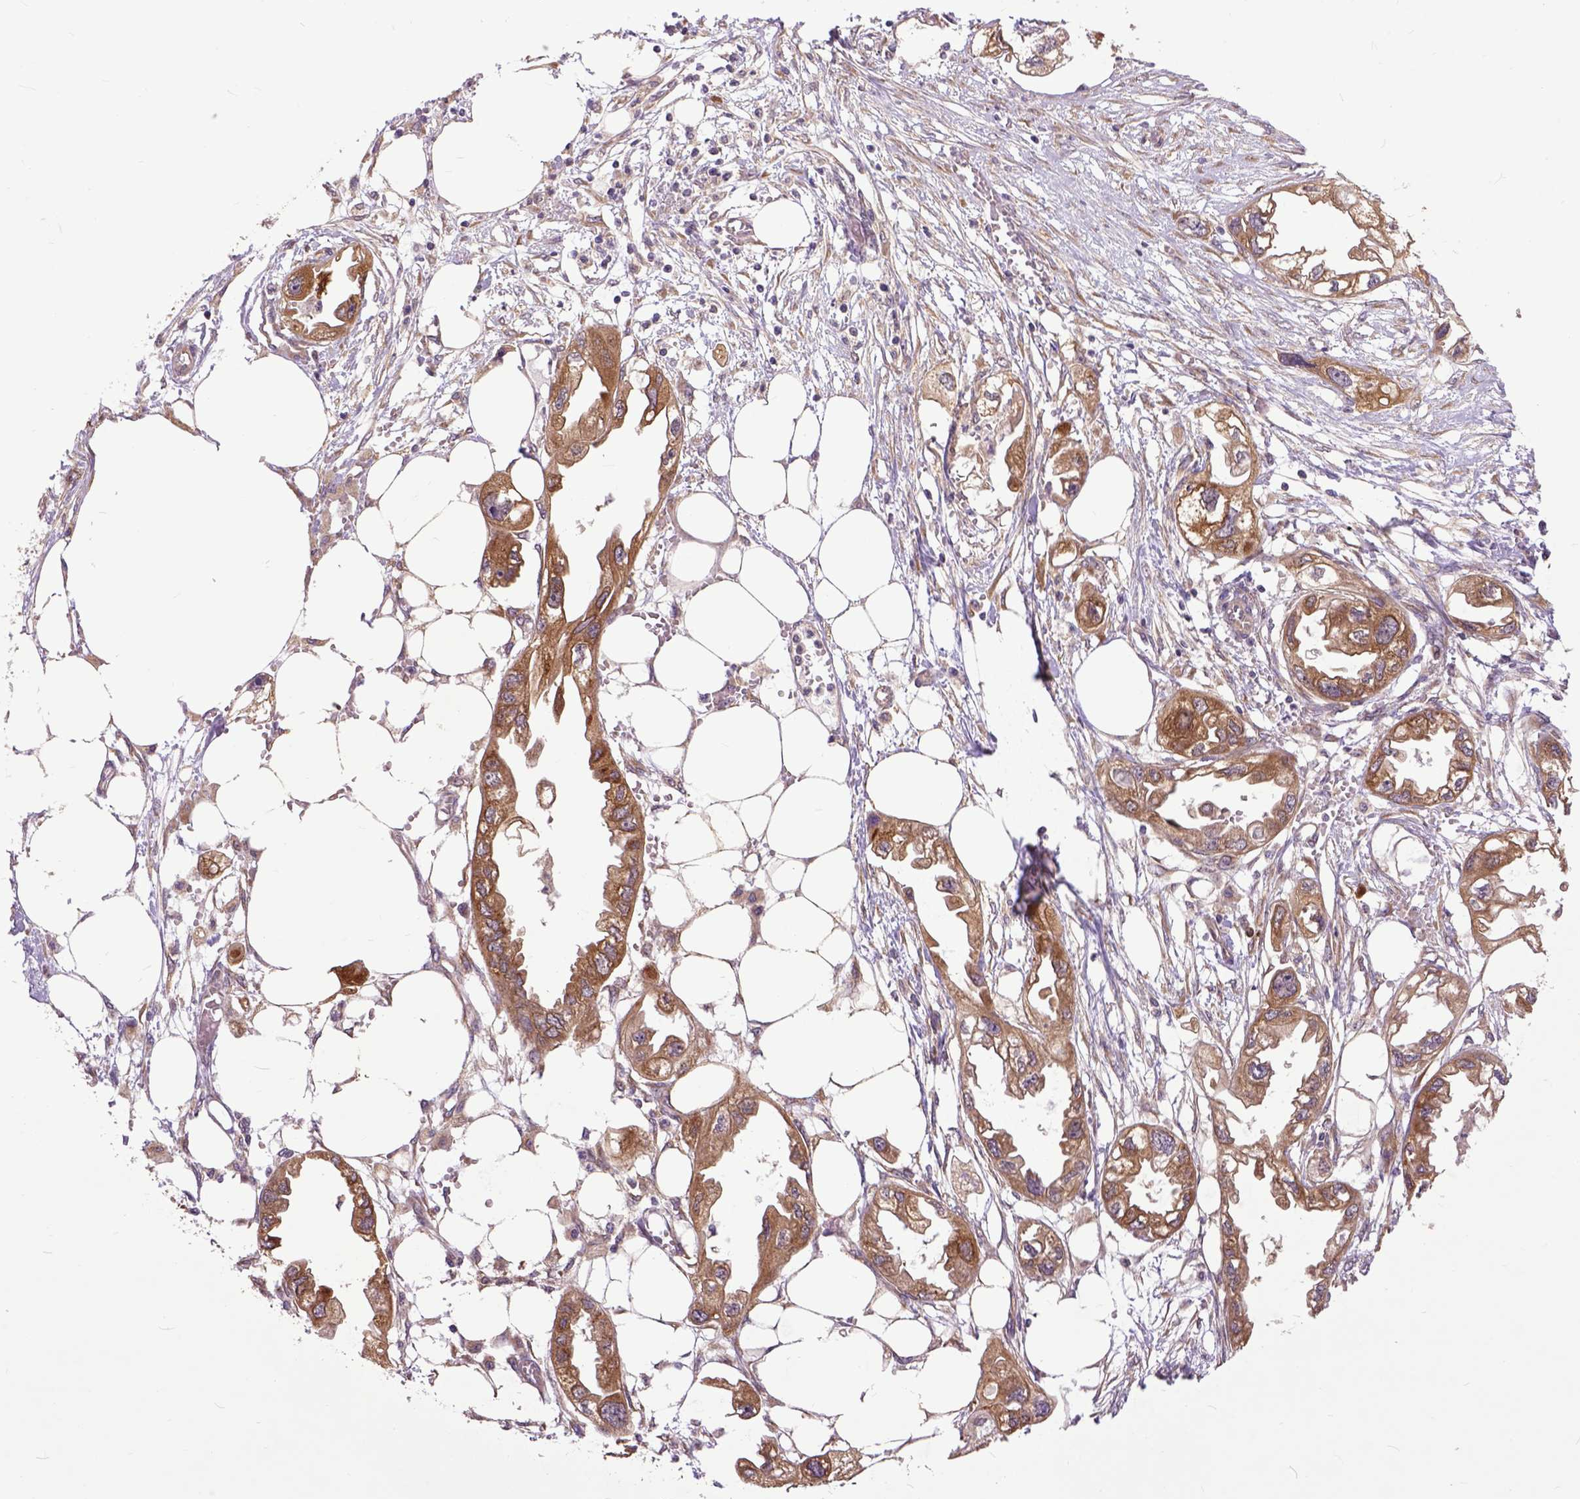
{"staining": {"intensity": "moderate", "quantity": ">75%", "location": "cytoplasmic/membranous"}, "tissue": "endometrial cancer", "cell_type": "Tumor cells", "image_type": "cancer", "snomed": [{"axis": "morphology", "description": "Adenocarcinoma, NOS"}, {"axis": "morphology", "description": "Adenocarcinoma, metastatic, NOS"}, {"axis": "topography", "description": "Adipose tissue"}, {"axis": "topography", "description": "Endometrium"}], "caption": "A medium amount of moderate cytoplasmic/membranous staining is present in about >75% of tumor cells in endometrial adenocarcinoma tissue.", "gene": "ARL1", "patient": {"sex": "female", "age": 67}}